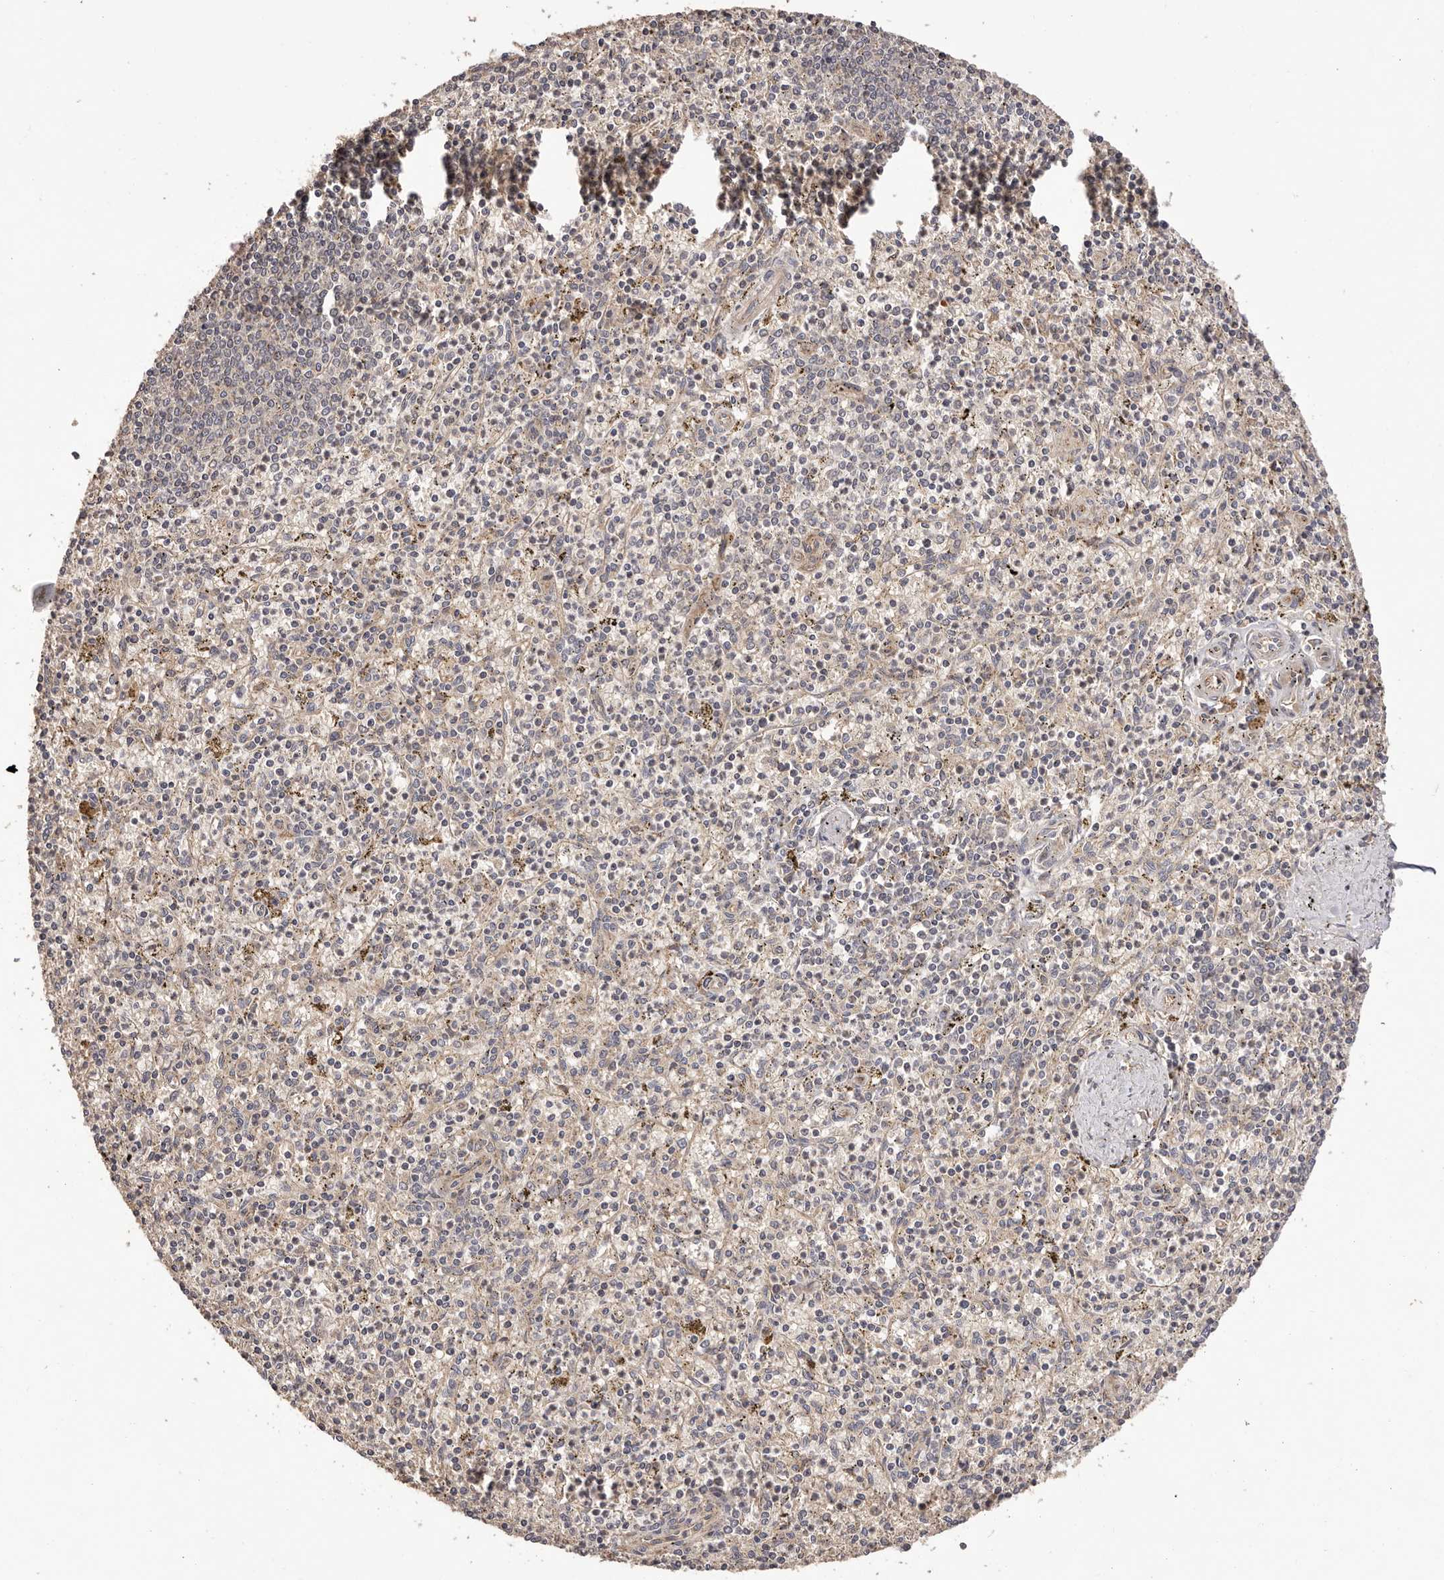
{"staining": {"intensity": "weak", "quantity": "<25%", "location": "cytoplasmic/membranous"}, "tissue": "spleen", "cell_type": "Cells in red pulp", "image_type": "normal", "snomed": [{"axis": "morphology", "description": "Normal tissue, NOS"}, {"axis": "topography", "description": "Spleen"}], "caption": "This is an IHC image of unremarkable spleen. There is no positivity in cells in red pulp.", "gene": "UBR2", "patient": {"sex": "male", "age": 72}}